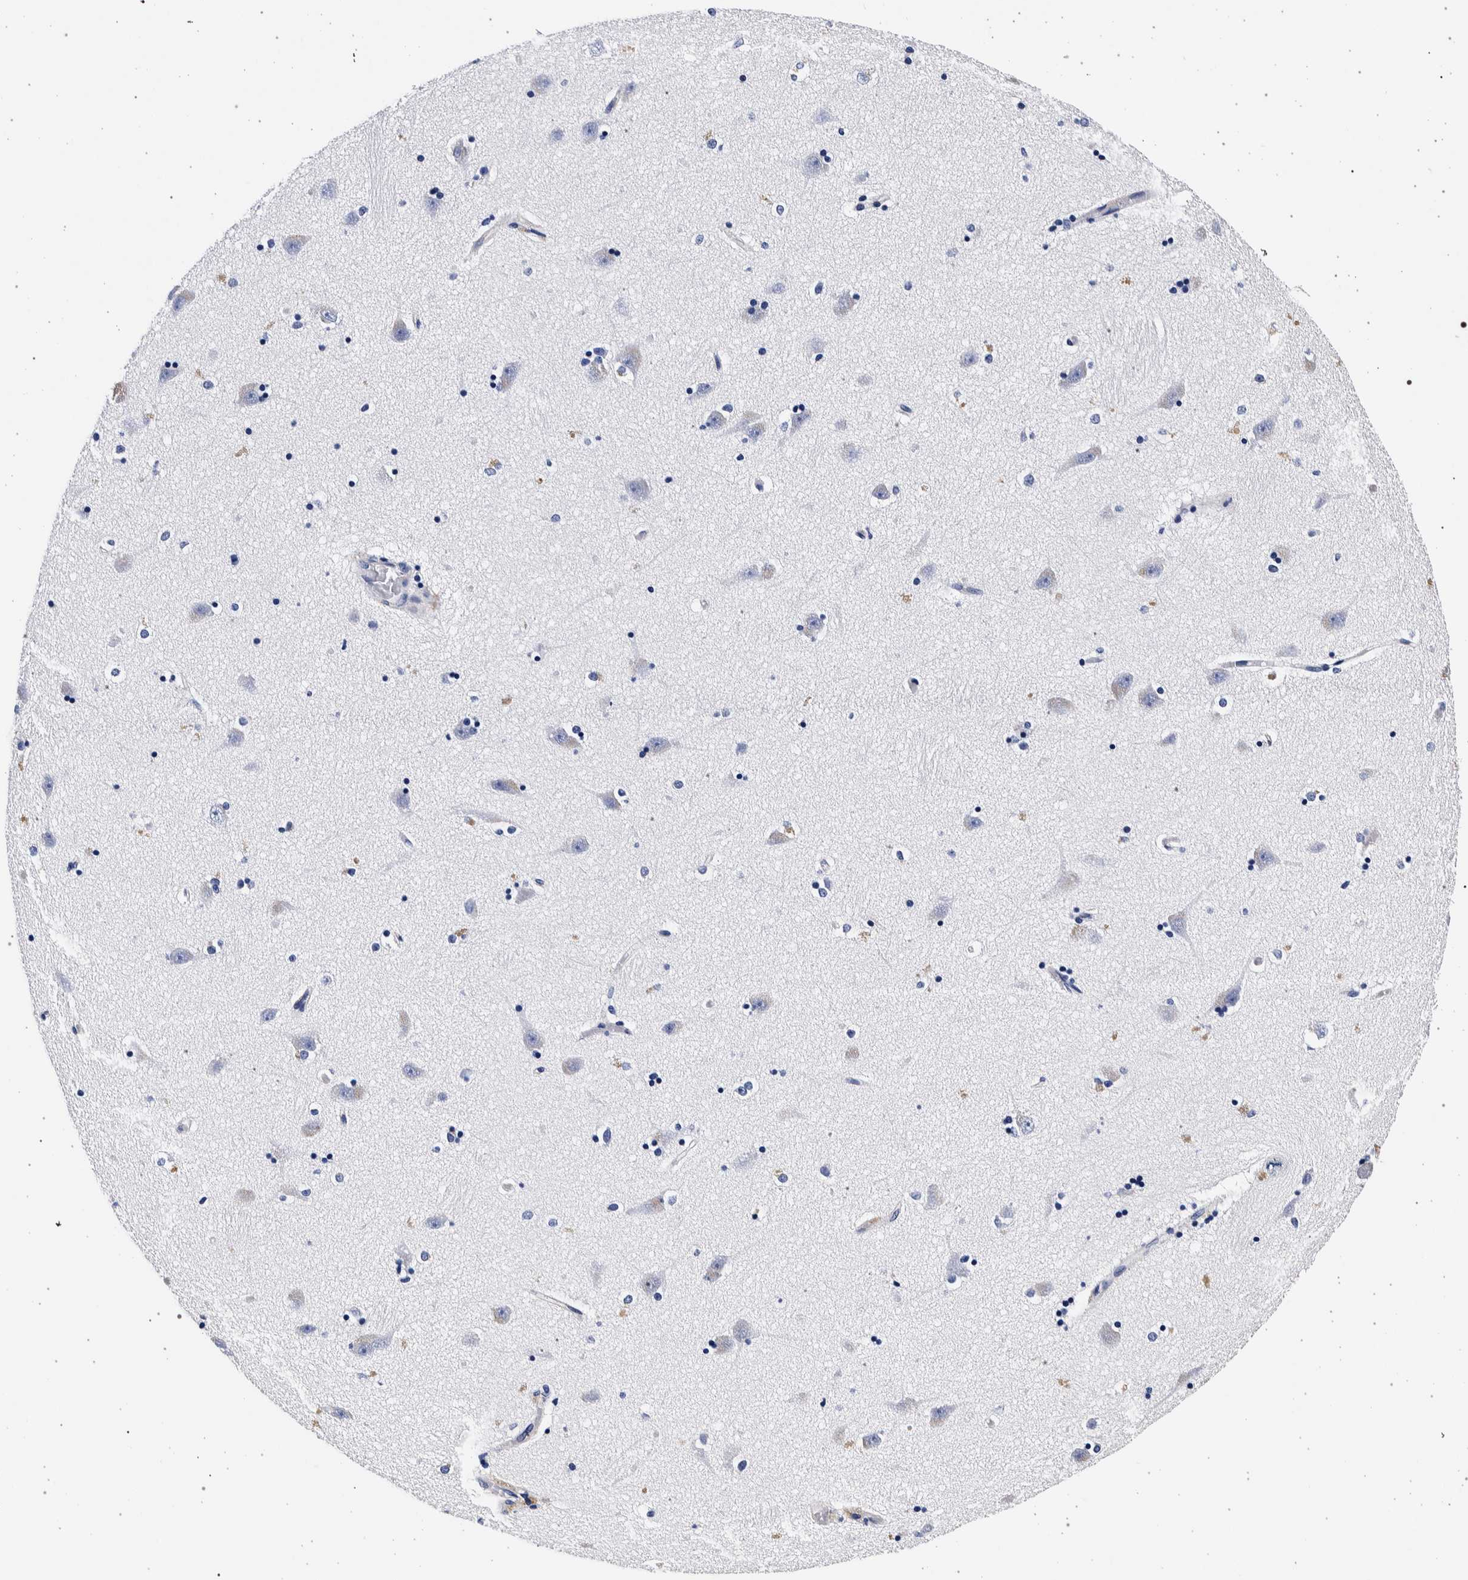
{"staining": {"intensity": "negative", "quantity": "none", "location": "none"}, "tissue": "hippocampus", "cell_type": "Glial cells", "image_type": "normal", "snomed": [{"axis": "morphology", "description": "Normal tissue, NOS"}, {"axis": "topography", "description": "Hippocampus"}], "caption": "High magnification brightfield microscopy of normal hippocampus stained with DAB (brown) and counterstained with hematoxylin (blue): glial cells show no significant staining. (DAB immunohistochemistry (IHC) visualized using brightfield microscopy, high magnification).", "gene": "NIBAN2", "patient": {"sex": "male", "age": 45}}